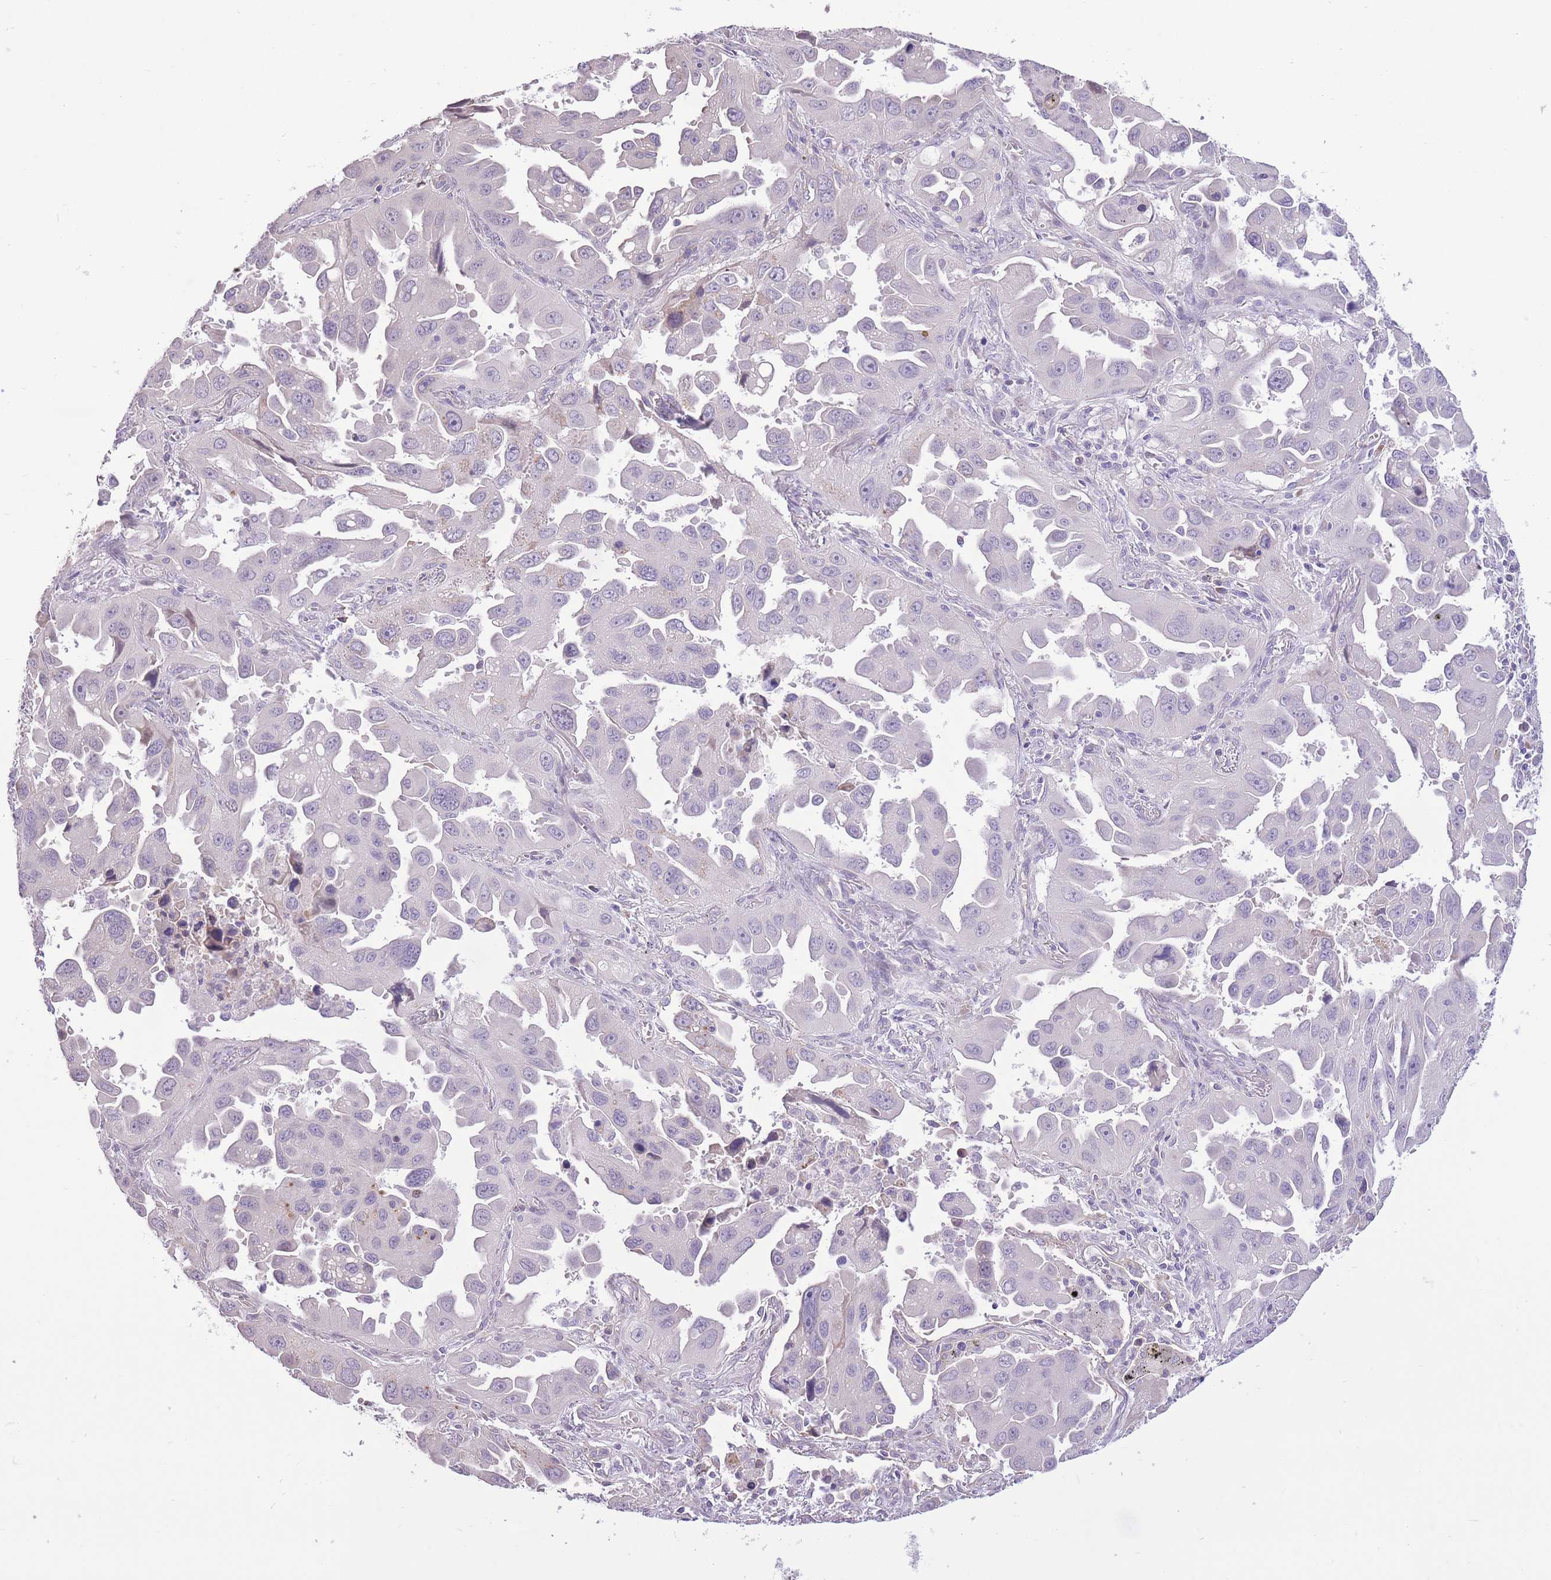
{"staining": {"intensity": "negative", "quantity": "none", "location": "none"}, "tissue": "lung cancer", "cell_type": "Tumor cells", "image_type": "cancer", "snomed": [{"axis": "morphology", "description": "Adenocarcinoma, NOS"}, {"axis": "topography", "description": "Lung"}], "caption": "A micrograph of human adenocarcinoma (lung) is negative for staining in tumor cells.", "gene": "WDR70", "patient": {"sex": "male", "age": 66}}